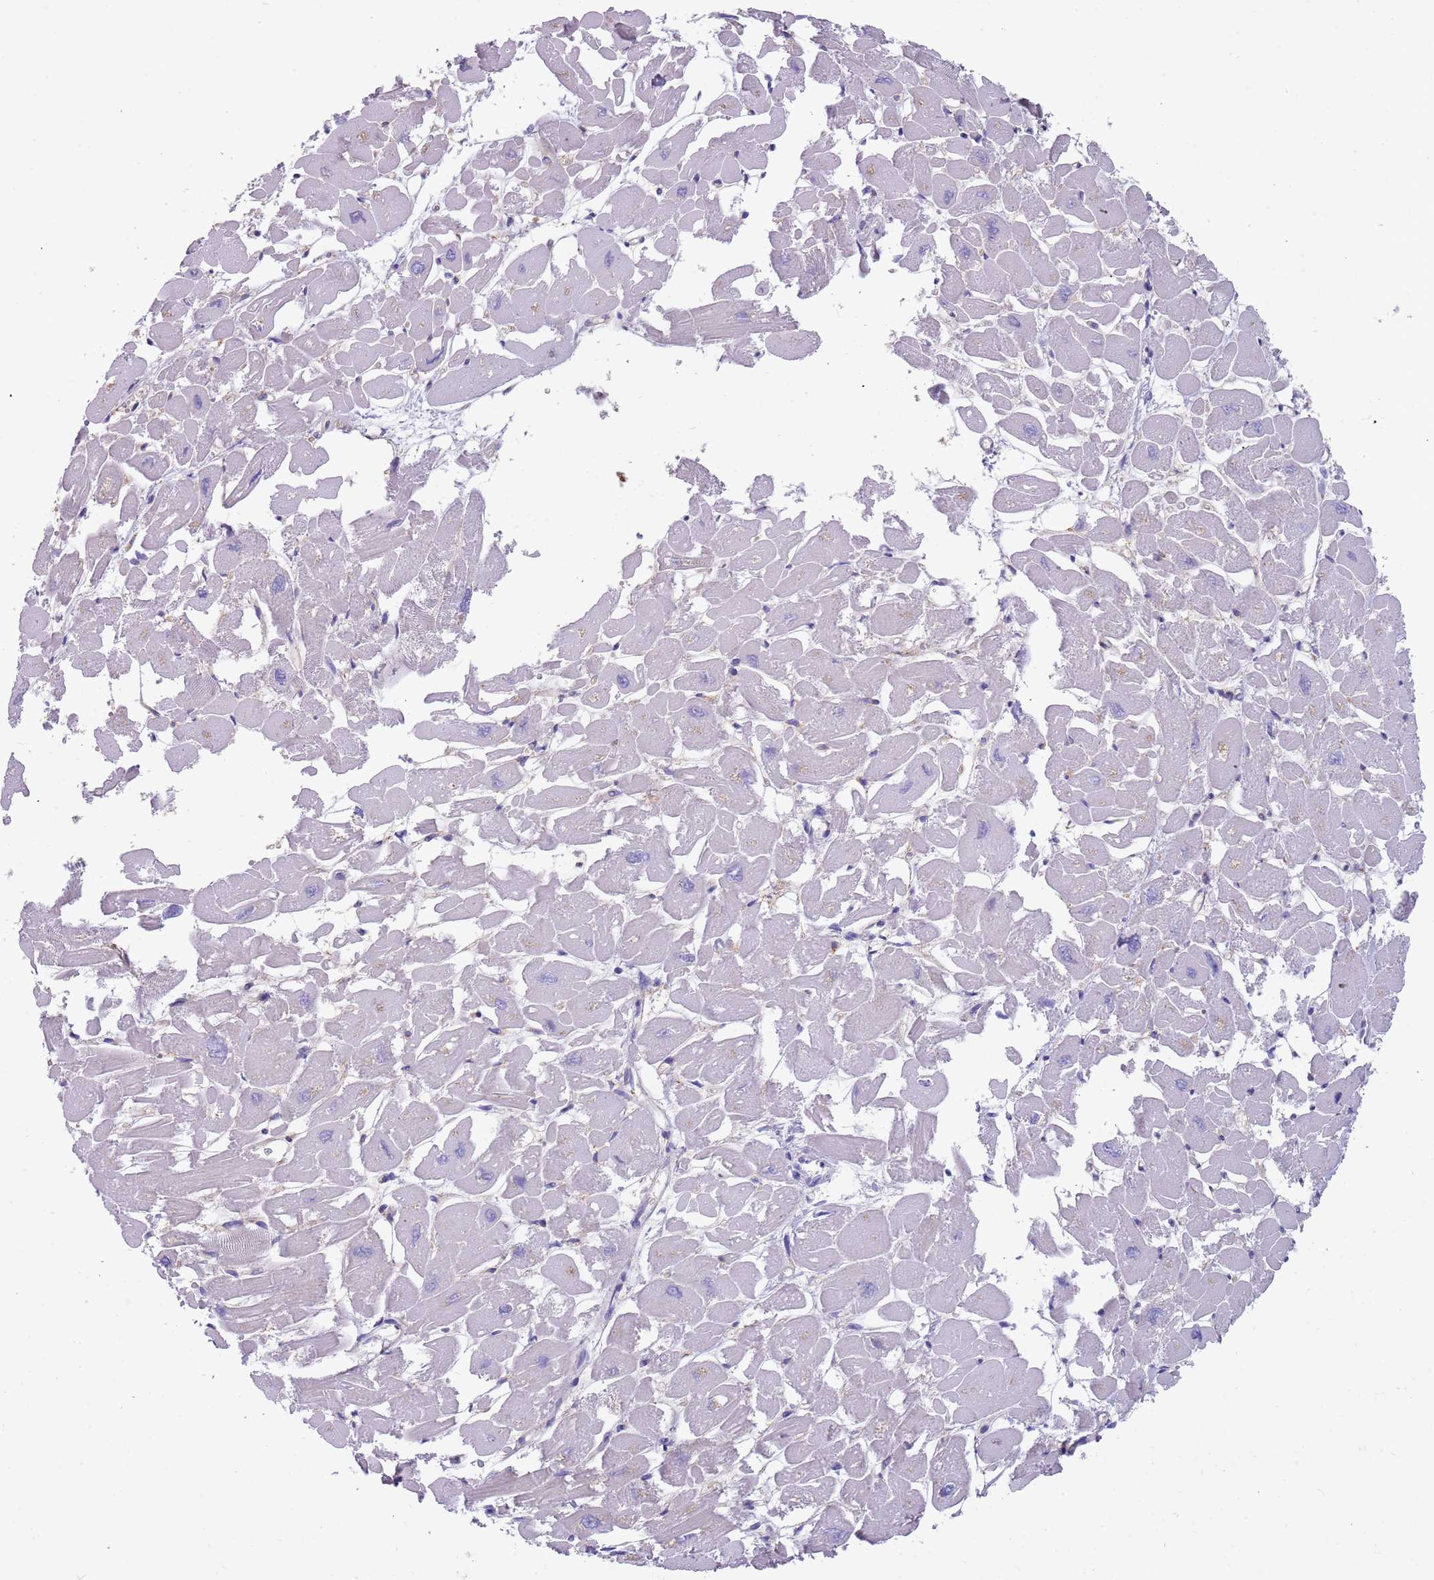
{"staining": {"intensity": "negative", "quantity": "none", "location": "none"}, "tissue": "heart muscle", "cell_type": "Cardiomyocytes", "image_type": "normal", "snomed": [{"axis": "morphology", "description": "Normal tissue, NOS"}, {"axis": "topography", "description": "Heart"}], "caption": "This is a histopathology image of immunohistochemistry staining of benign heart muscle, which shows no expression in cardiomyocytes. (DAB IHC with hematoxylin counter stain).", "gene": "LAMB4", "patient": {"sex": "male", "age": 54}}